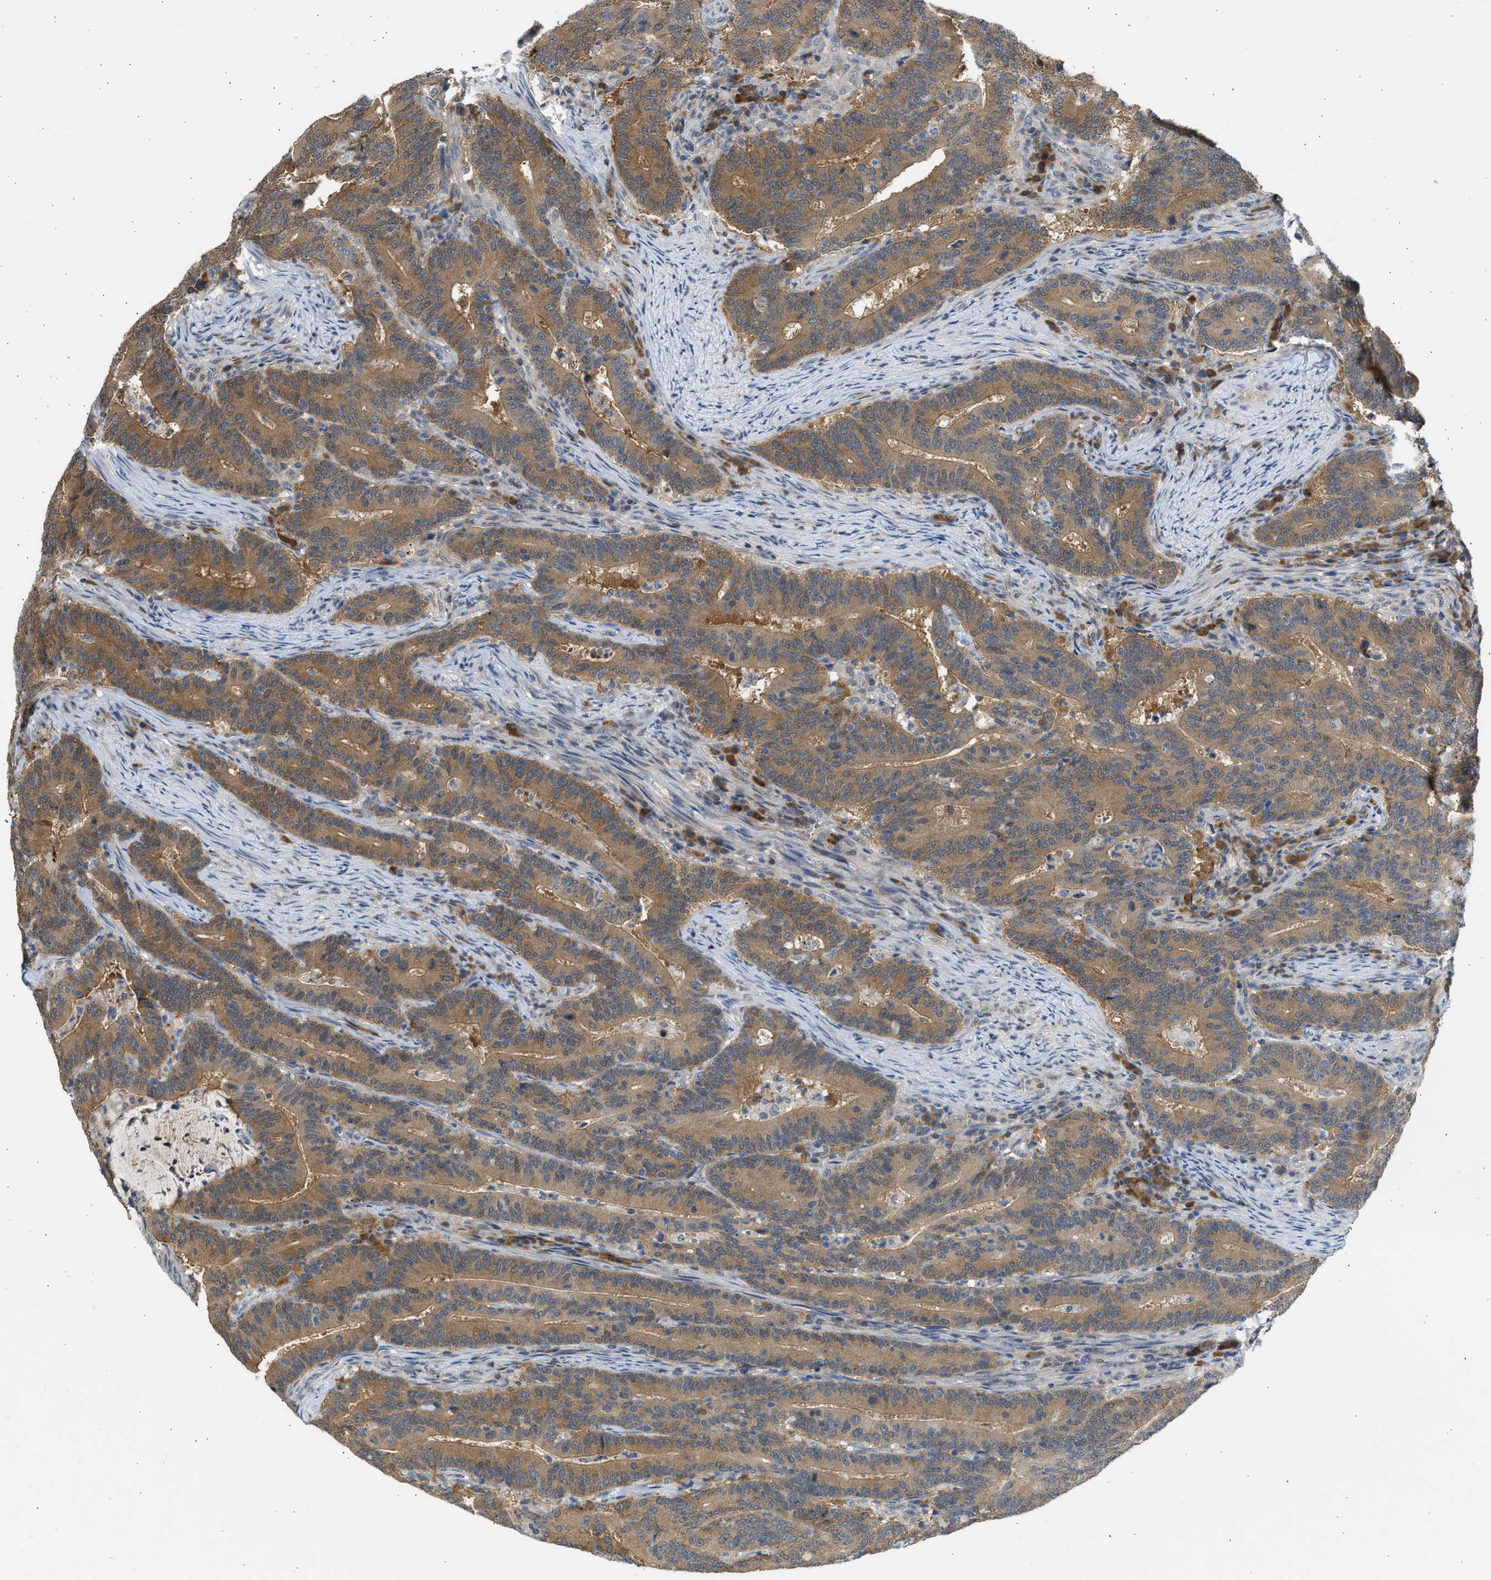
{"staining": {"intensity": "moderate", "quantity": ">75%", "location": "cytoplasmic/membranous"}, "tissue": "colorectal cancer", "cell_type": "Tumor cells", "image_type": "cancer", "snomed": [{"axis": "morphology", "description": "Adenocarcinoma, NOS"}, {"axis": "topography", "description": "Colon"}], "caption": "A brown stain labels moderate cytoplasmic/membranous expression of a protein in human colorectal cancer tumor cells. (DAB (3,3'-diaminobenzidine) = brown stain, brightfield microscopy at high magnification).", "gene": "MAPK7", "patient": {"sex": "female", "age": 66}}